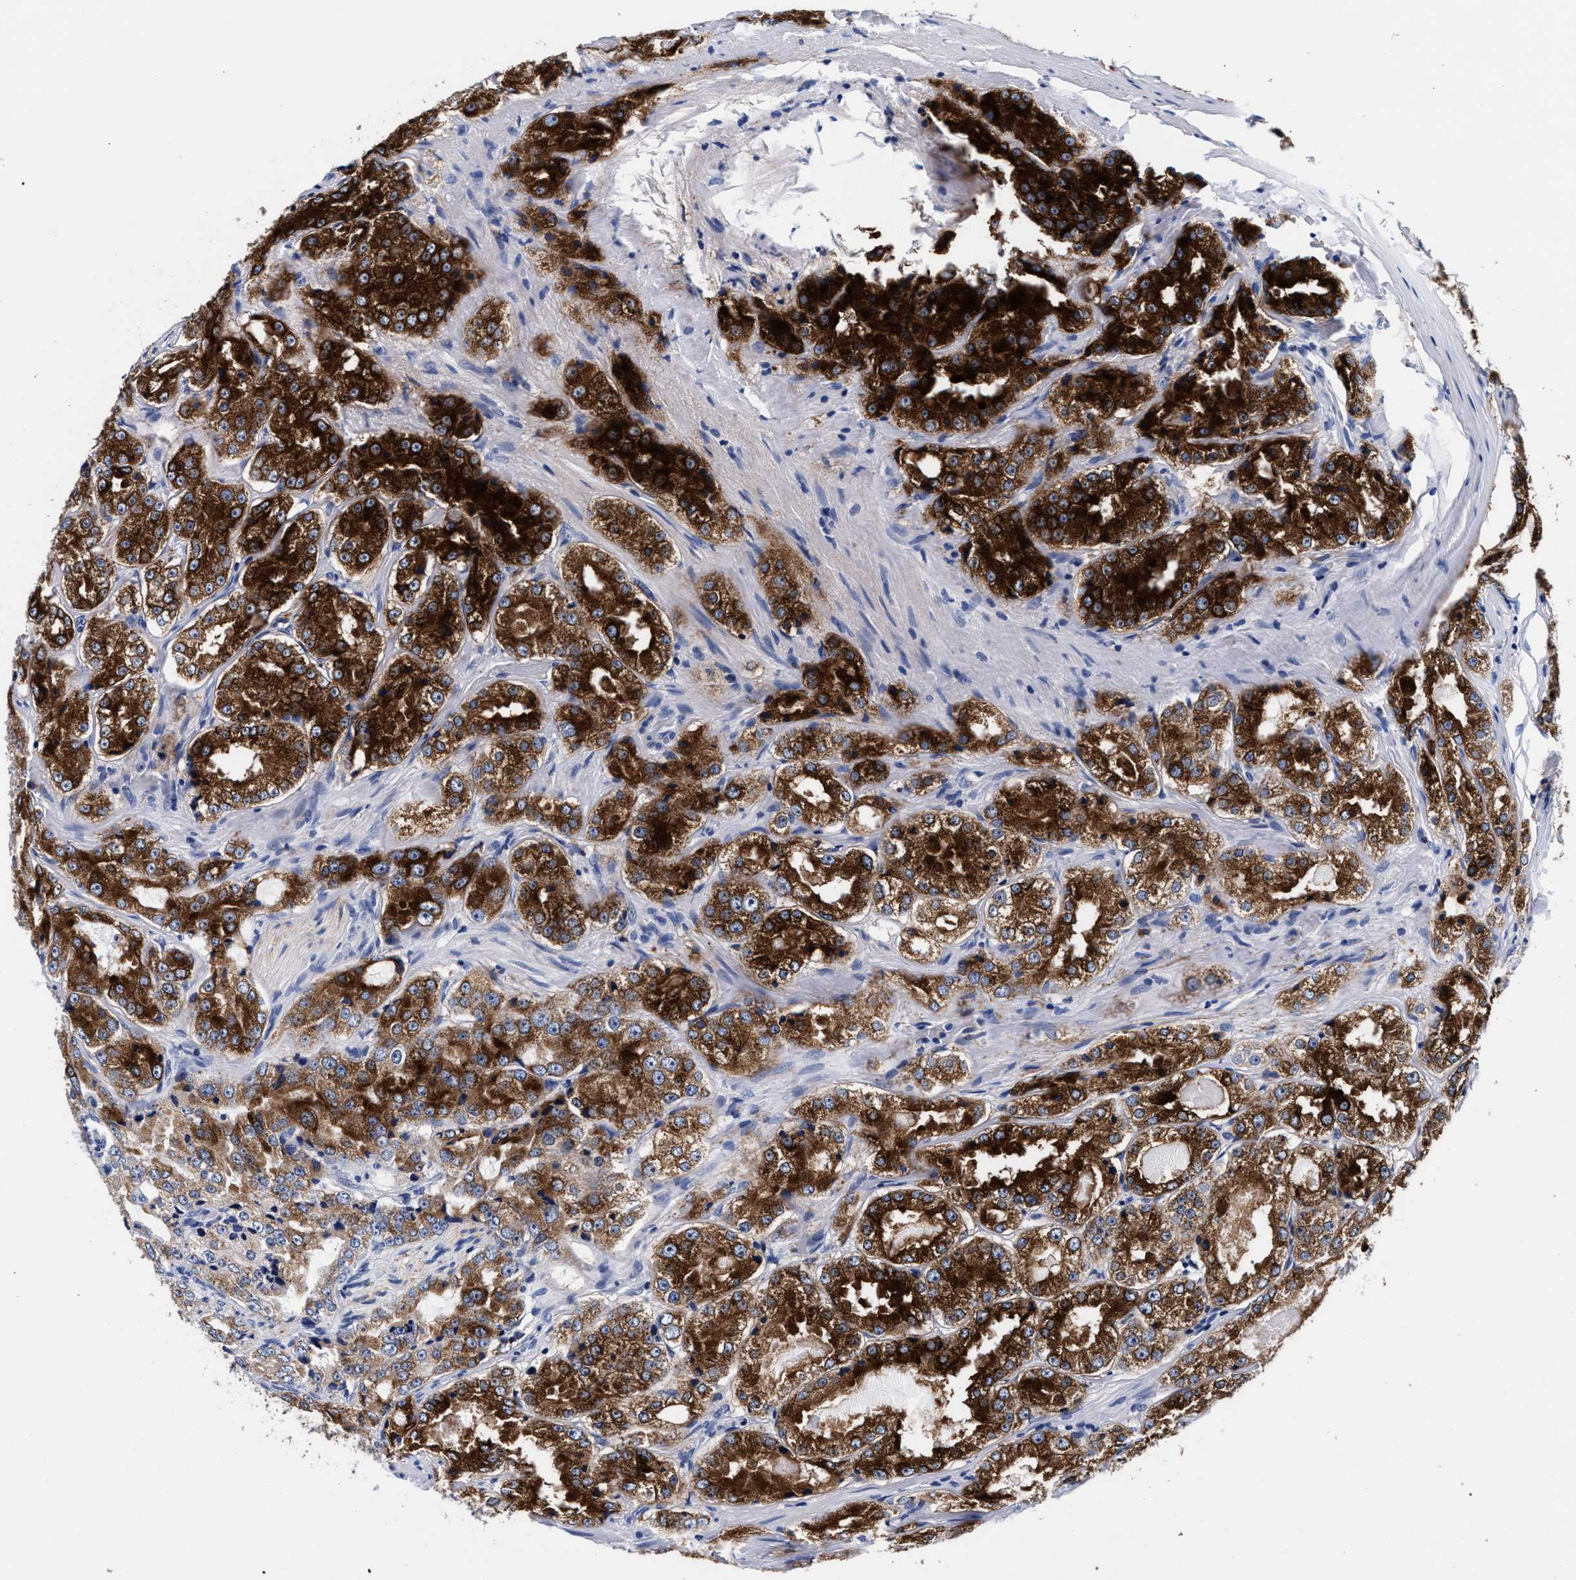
{"staining": {"intensity": "strong", "quantity": ">75%", "location": "cytoplasmic/membranous"}, "tissue": "prostate cancer", "cell_type": "Tumor cells", "image_type": "cancer", "snomed": [{"axis": "morphology", "description": "Adenocarcinoma, High grade"}, {"axis": "topography", "description": "Prostate"}], "caption": "Approximately >75% of tumor cells in human high-grade adenocarcinoma (prostate) show strong cytoplasmic/membranous protein expression as visualized by brown immunohistochemical staining.", "gene": "RAB3B", "patient": {"sex": "male", "age": 73}}